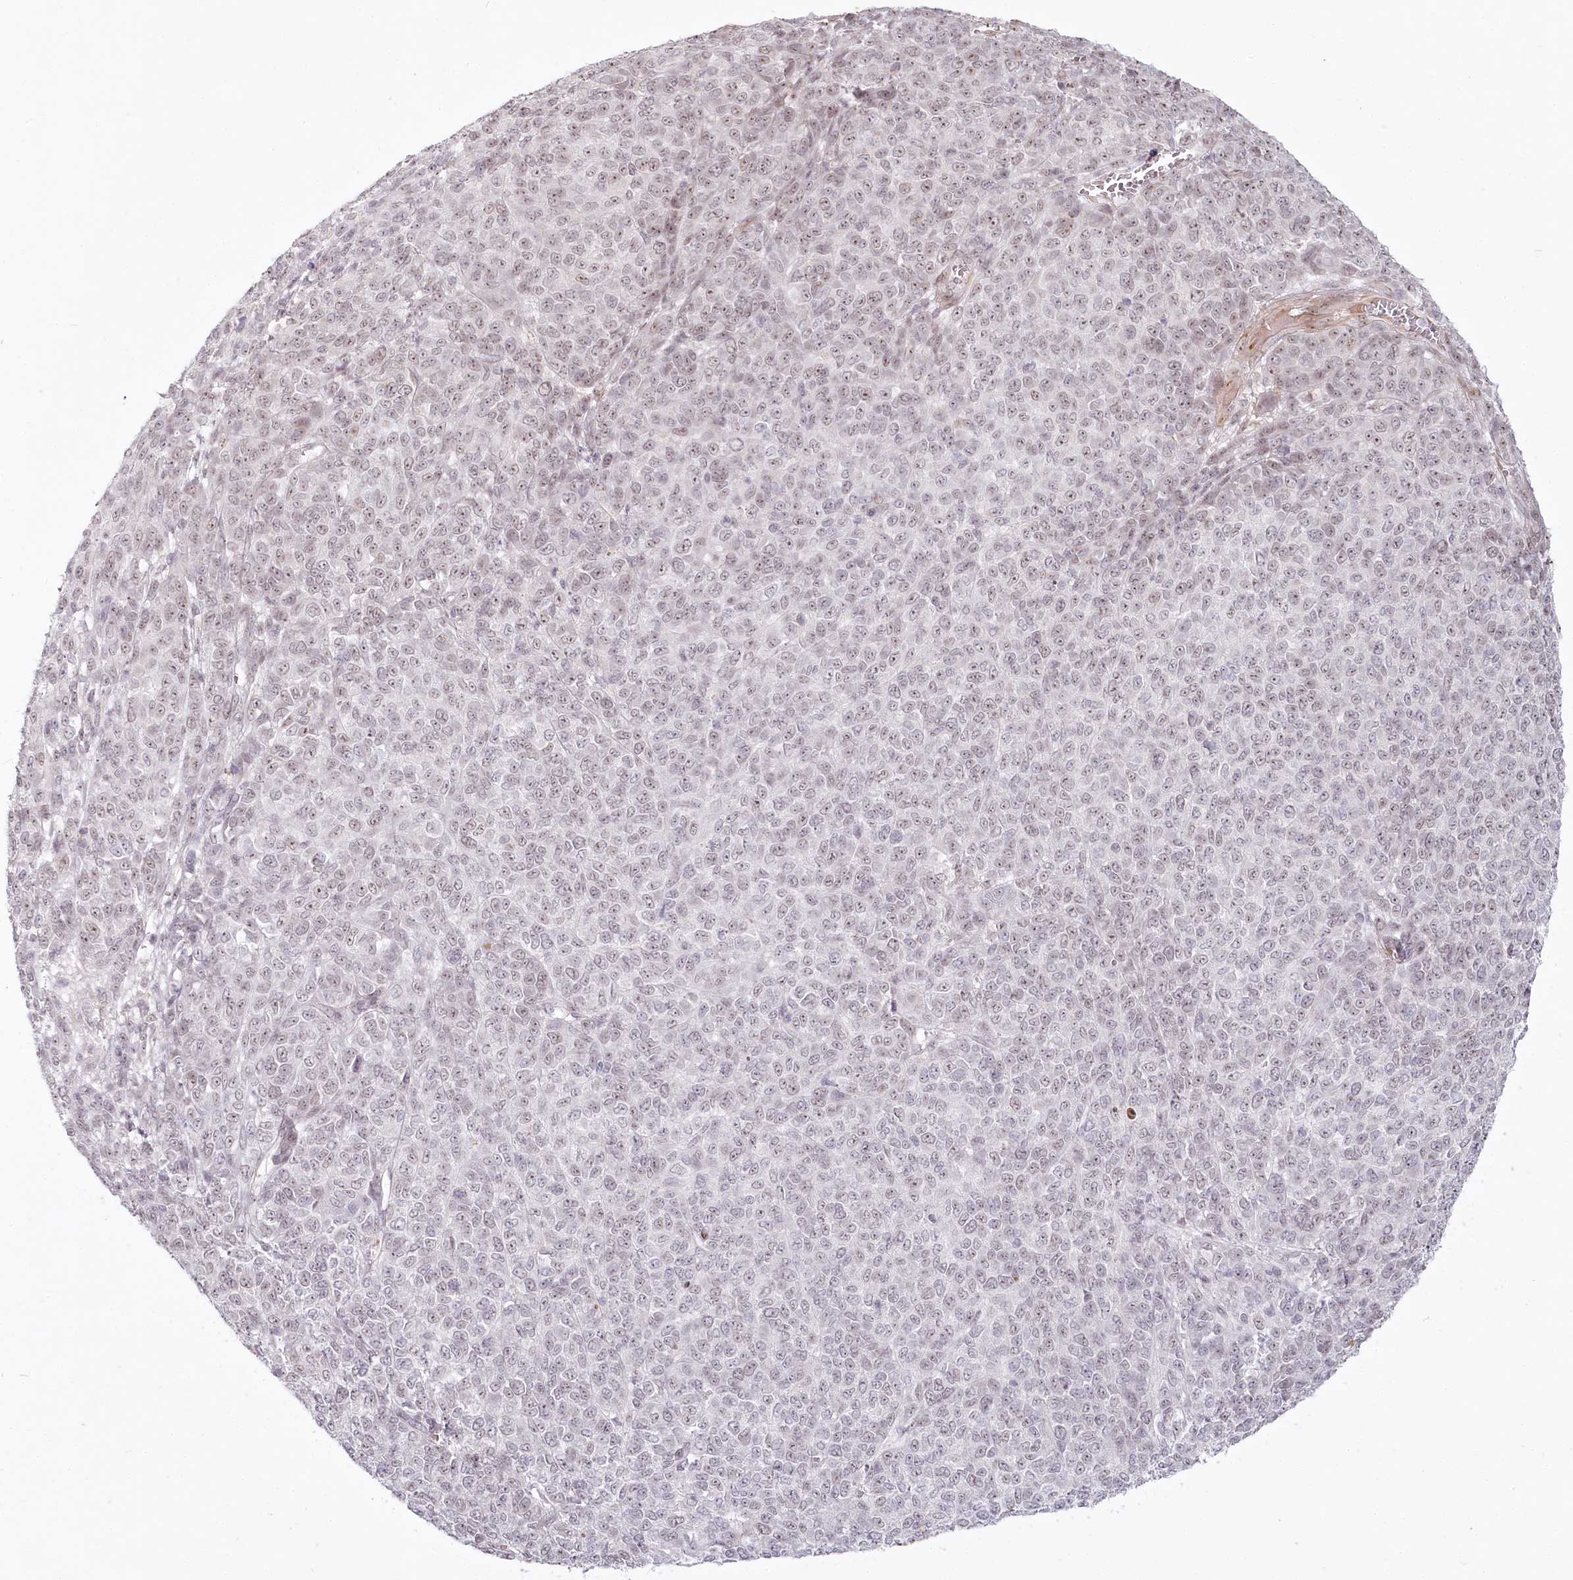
{"staining": {"intensity": "weak", "quantity": ">75%", "location": "nuclear"}, "tissue": "melanoma", "cell_type": "Tumor cells", "image_type": "cancer", "snomed": [{"axis": "morphology", "description": "Malignant melanoma, NOS"}, {"axis": "topography", "description": "Skin"}], "caption": "Immunohistochemical staining of malignant melanoma reveals low levels of weak nuclear protein positivity in about >75% of tumor cells. (IHC, brightfield microscopy, high magnification).", "gene": "EXOSC7", "patient": {"sex": "male", "age": 49}}